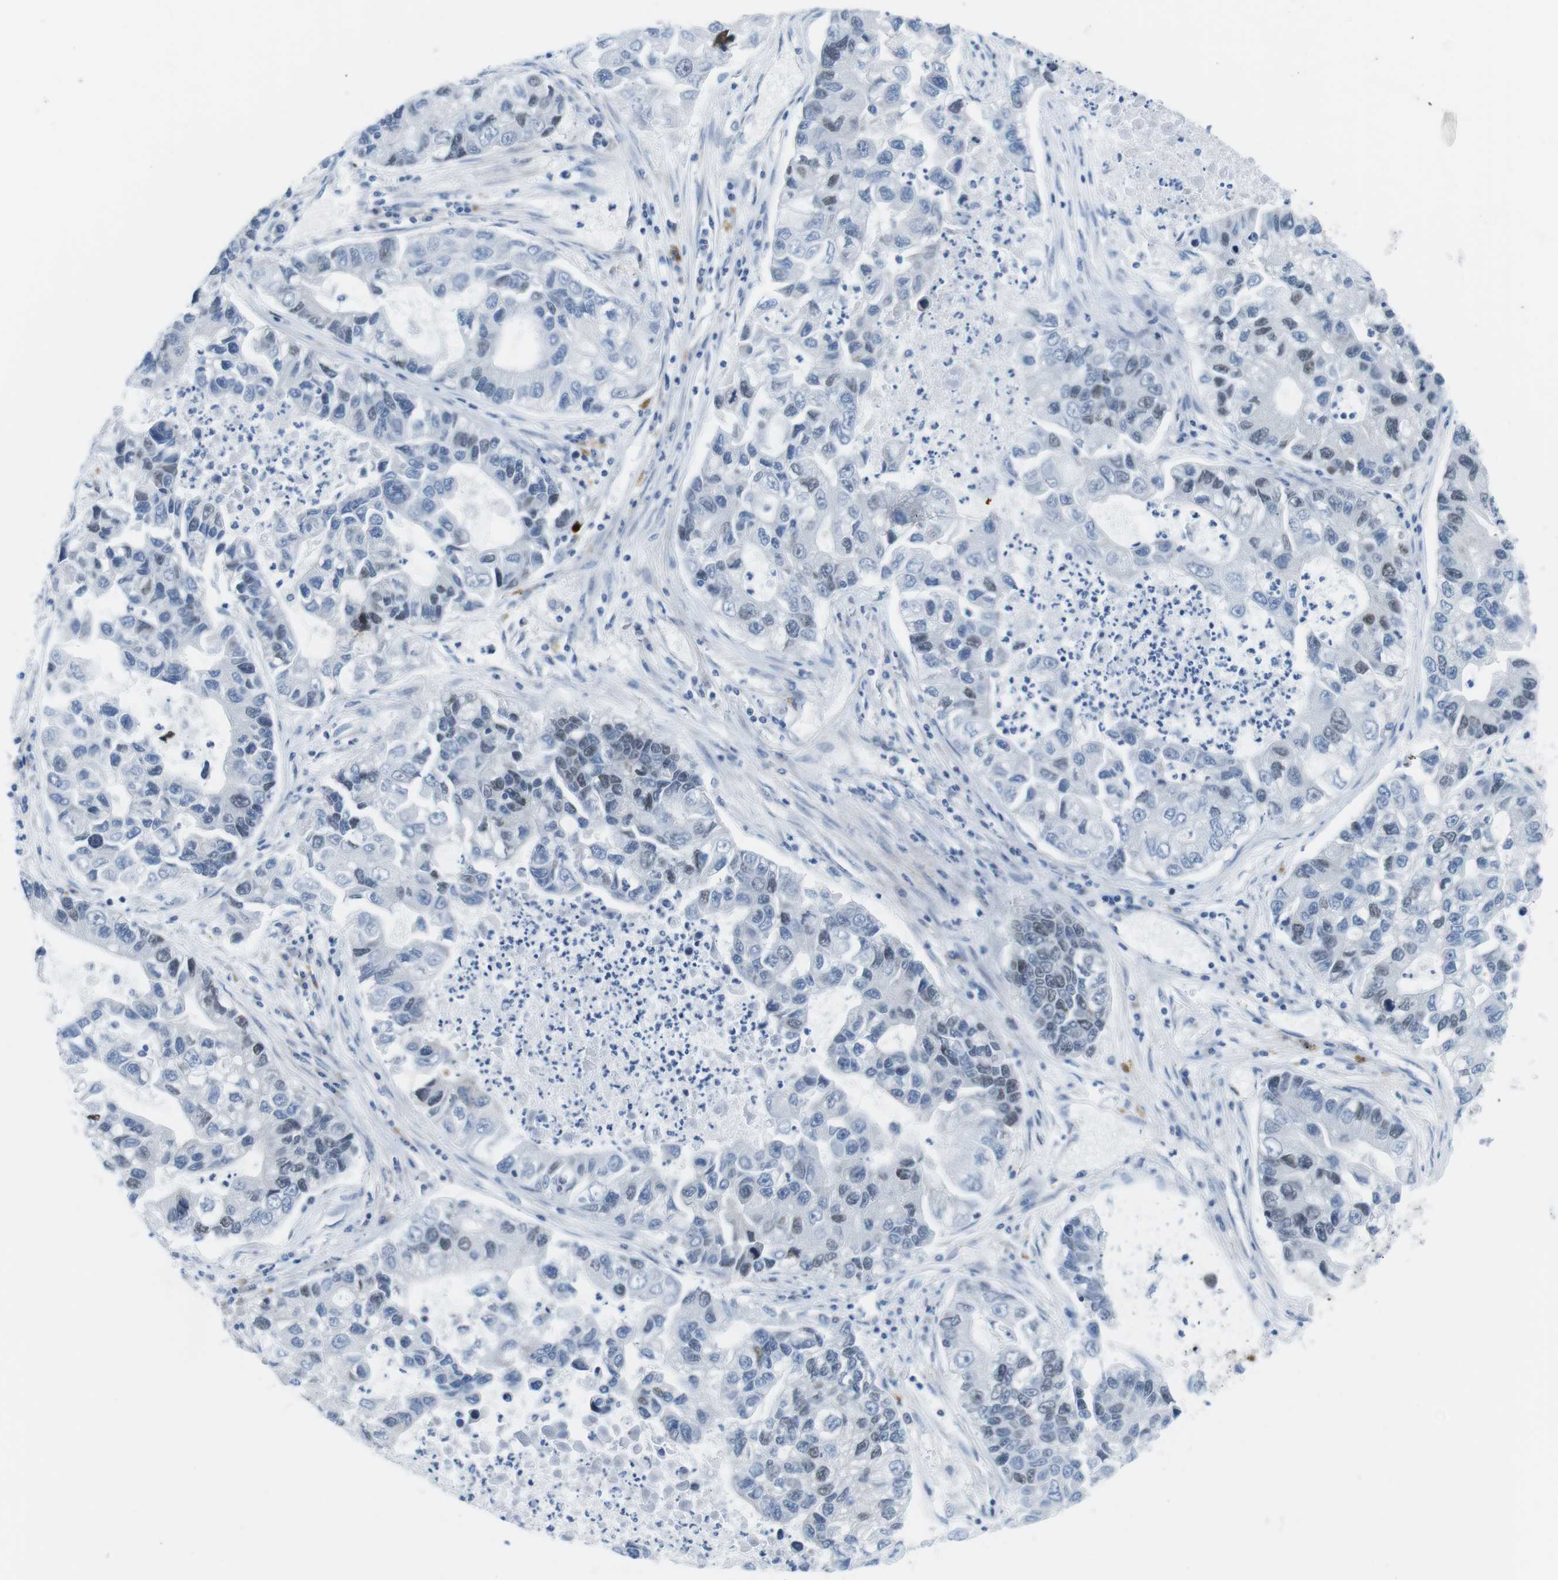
{"staining": {"intensity": "weak", "quantity": "<25%", "location": "nuclear"}, "tissue": "lung cancer", "cell_type": "Tumor cells", "image_type": "cancer", "snomed": [{"axis": "morphology", "description": "Adenocarcinoma, NOS"}, {"axis": "topography", "description": "Lung"}], "caption": "Immunohistochemistry of human lung cancer shows no staining in tumor cells.", "gene": "CHAF1A", "patient": {"sex": "female", "age": 51}}